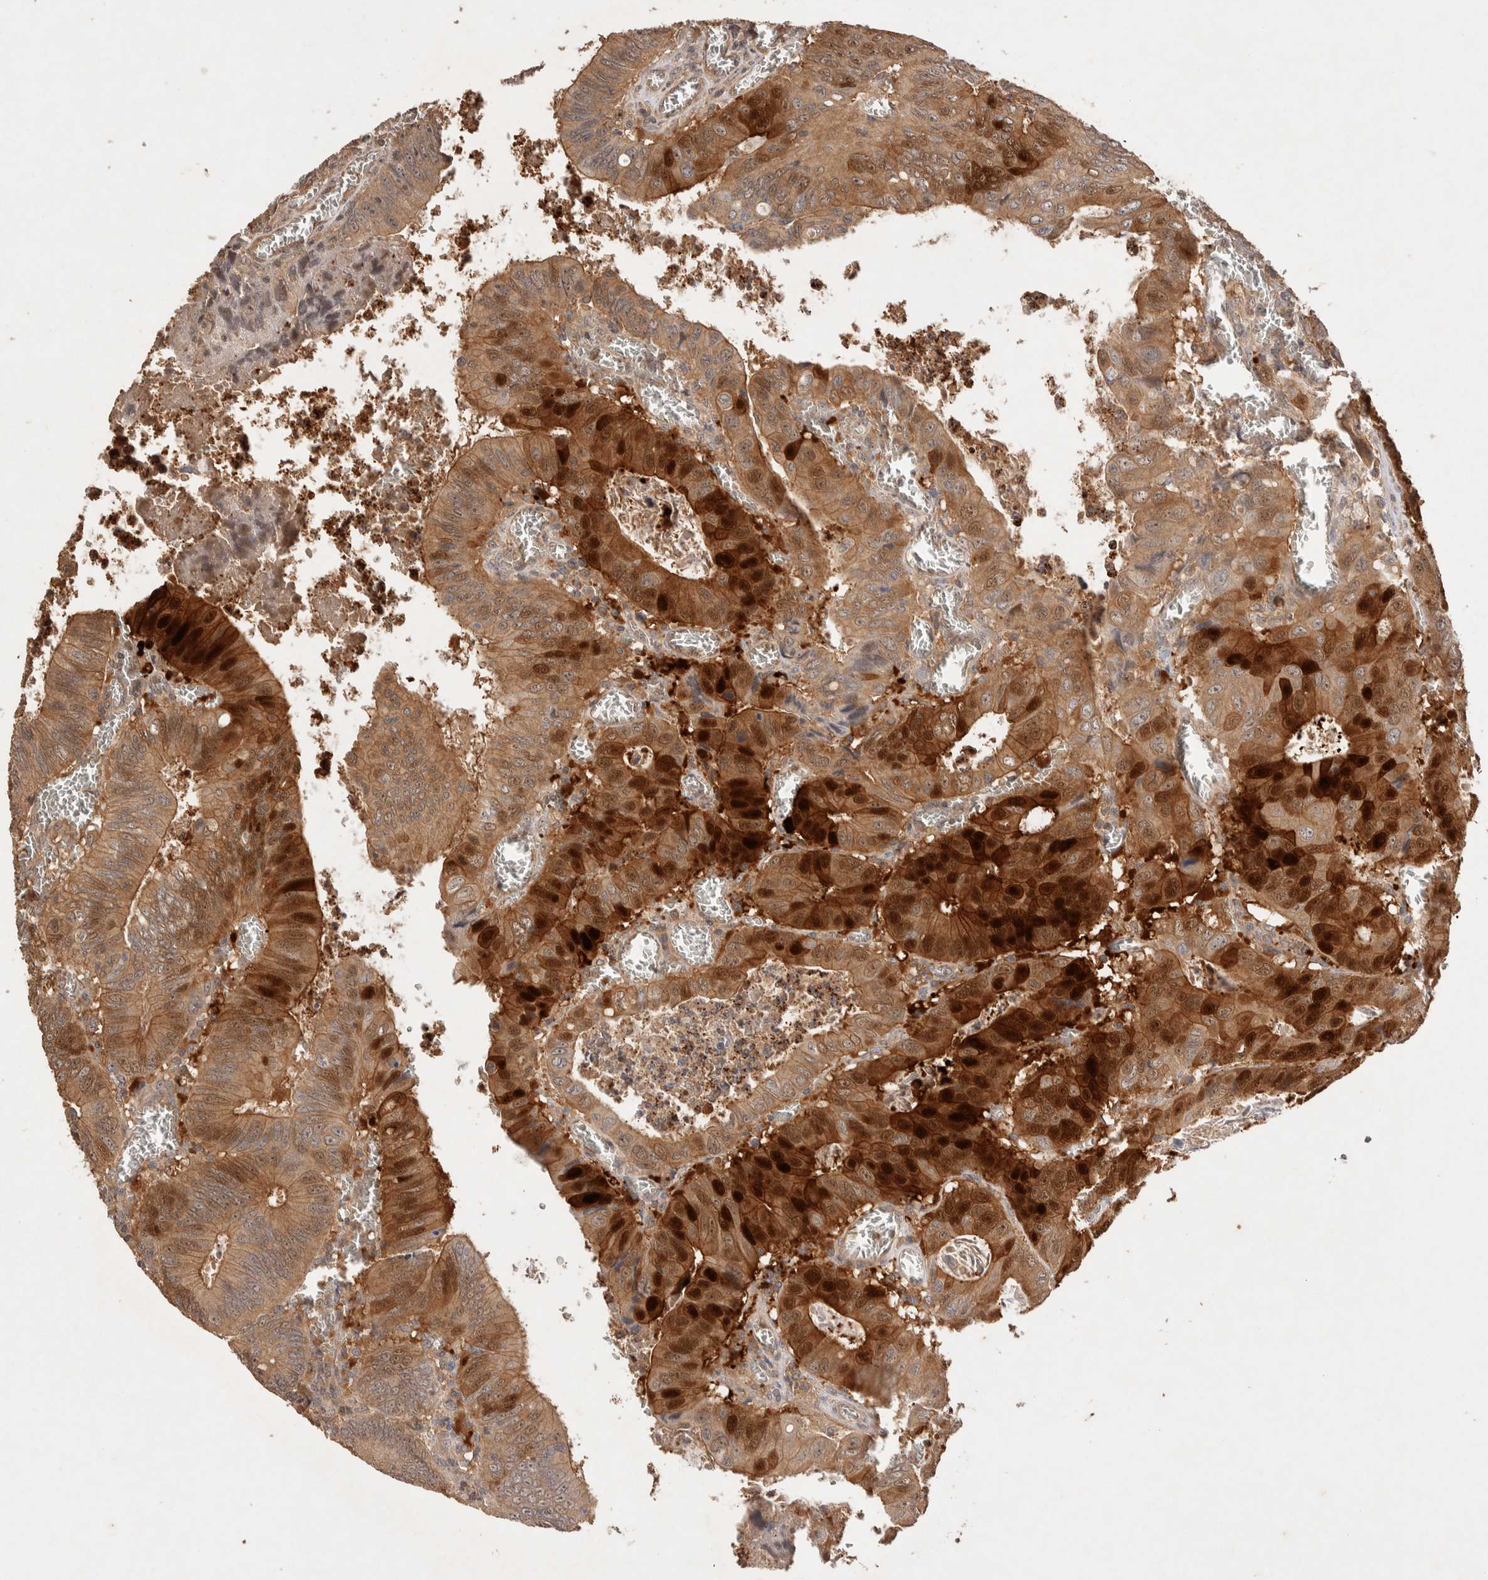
{"staining": {"intensity": "strong", "quantity": ">75%", "location": "cytoplasmic/membranous,nuclear"}, "tissue": "colorectal cancer", "cell_type": "Tumor cells", "image_type": "cancer", "snomed": [{"axis": "morphology", "description": "Inflammation, NOS"}, {"axis": "morphology", "description": "Adenocarcinoma, NOS"}, {"axis": "topography", "description": "Colon"}], "caption": "DAB immunohistochemical staining of colorectal cancer (adenocarcinoma) reveals strong cytoplasmic/membranous and nuclear protein staining in approximately >75% of tumor cells. (DAB (3,3'-diaminobenzidine) IHC with brightfield microscopy, high magnification).", "gene": "NSMAF", "patient": {"sex": "male", "age": 72}}